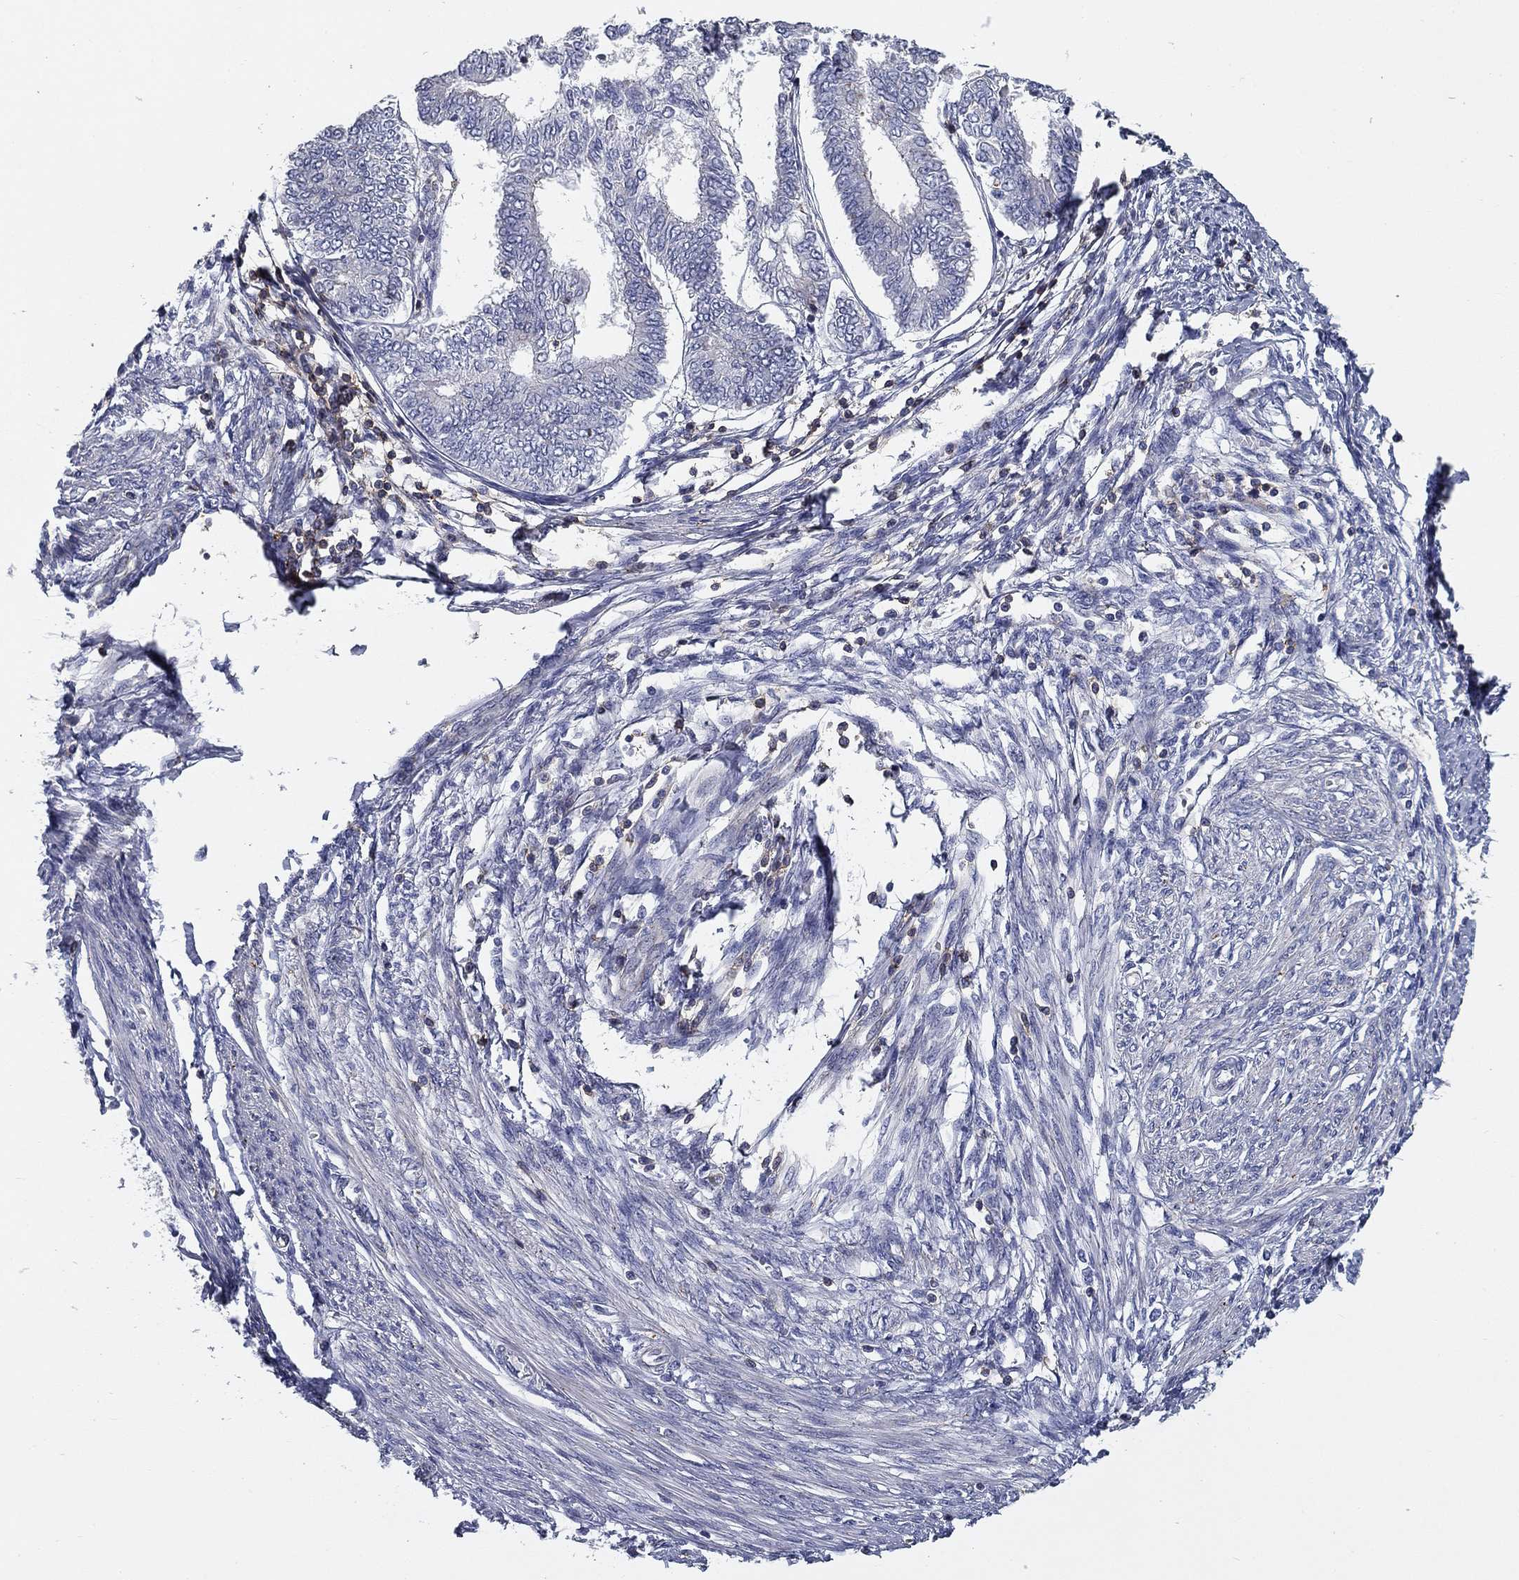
{"staining": {"intensity": "negative", "quantity": "none", "location": "none"}, "tissue": "endometrial cancer", "cell_type": "Tumor cells", "image_type": "cancer", "snomed": [{"axis": "morphology", "description": "Adenocarcinoma, NOS"}, {"axis": "topography", "description": "Endometrium"}], "caption": "Endometrial cancer (adenocarcinoma) was stained to show a protein in brown. There is no significant positivity in tumor cells. The staining was performed using DAB (3,3'-diaminobenzidine) to visualize the protein expression in brown, while the nuclei were stained in blue with hematoxylin (Magnification: 20x).", "gene": "SIT1", "patient": {"sex": "female", "age": 68}}